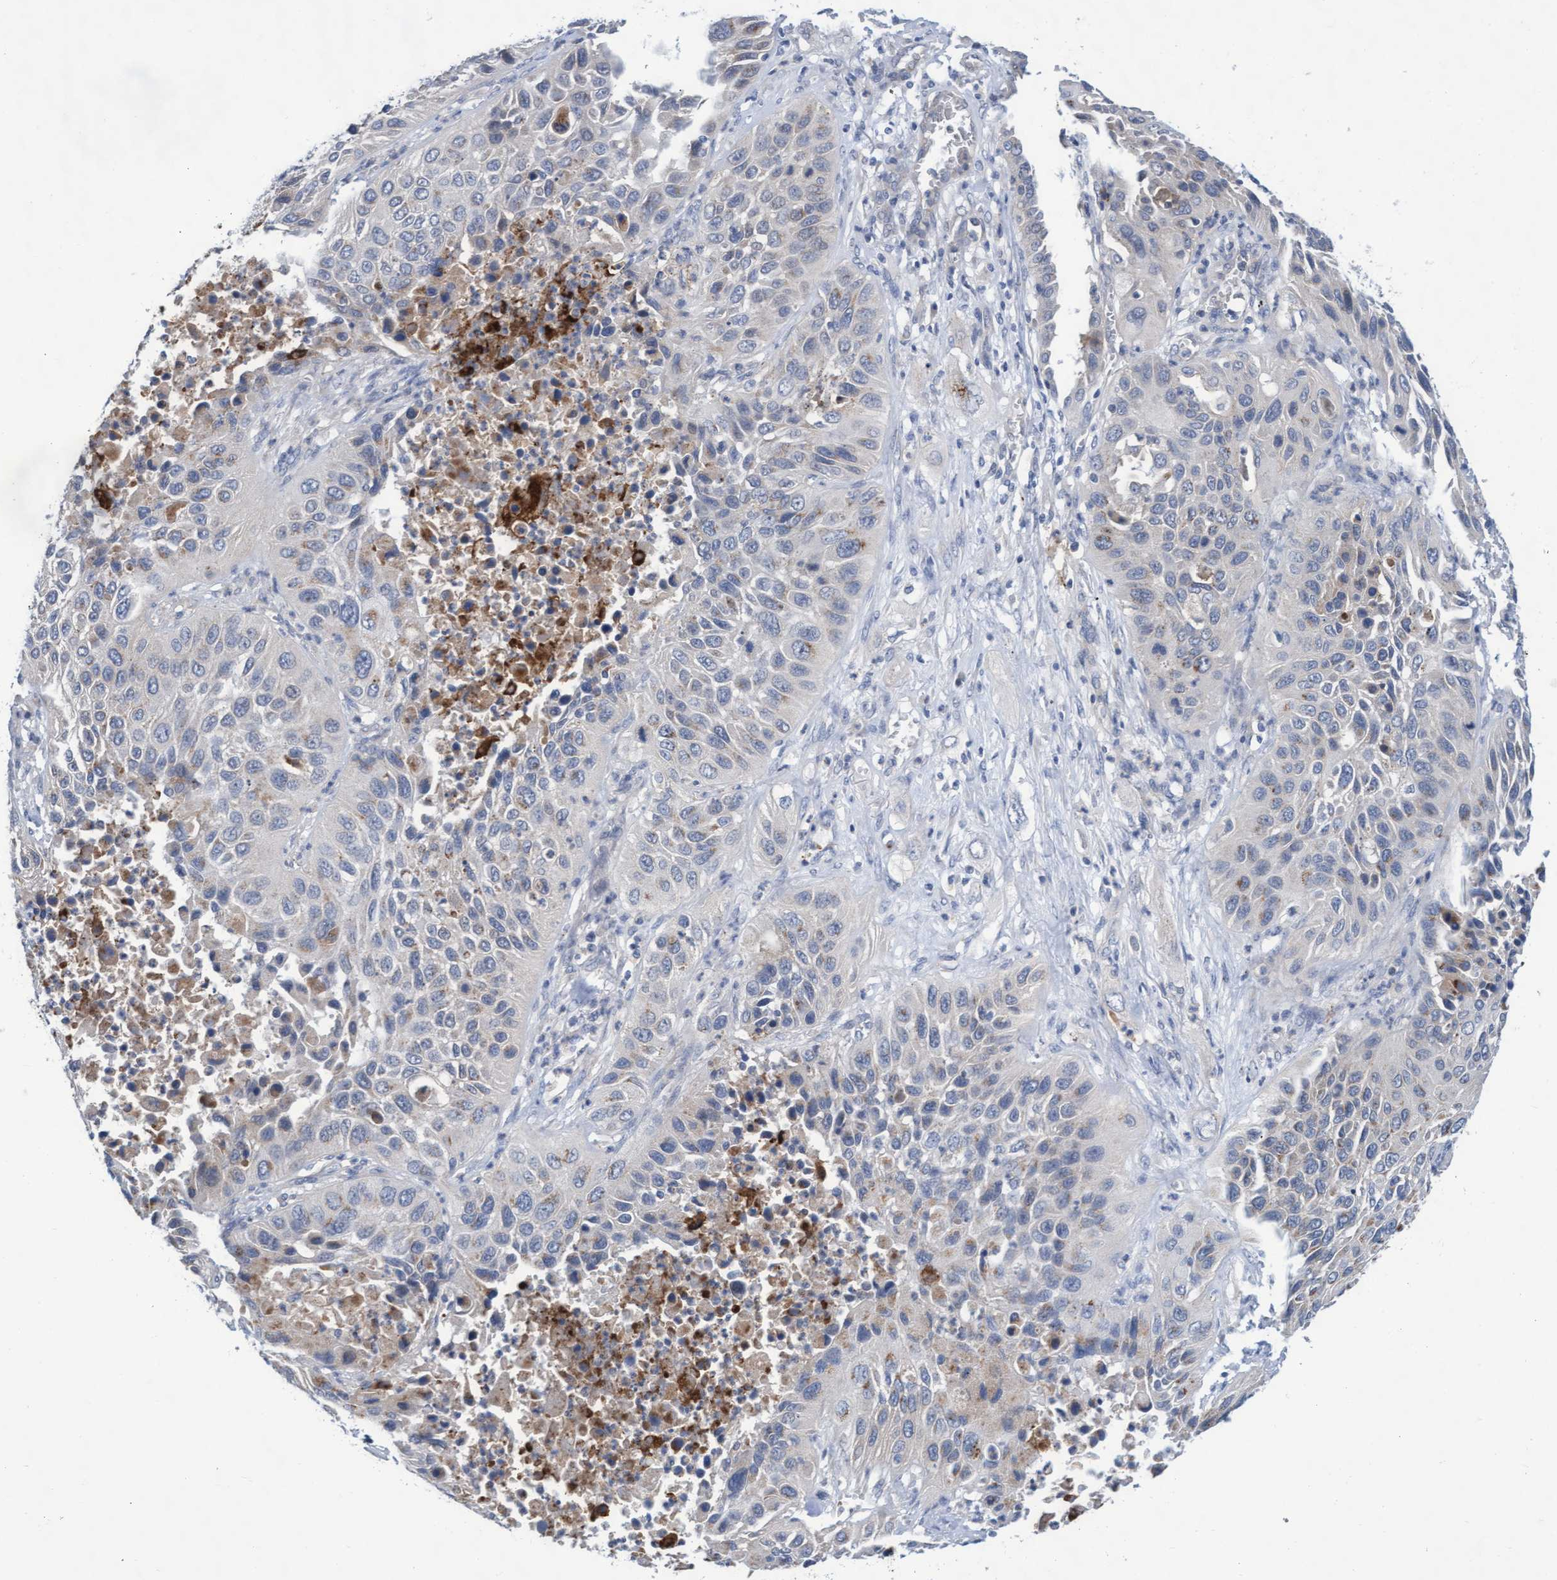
{"staining": {"intensity": "negative", "quantity": "none", "location": "none"}, "tissue": "lung cancer", "cell_type": "Tumor cells", "image_type": "cancer", "snomed": [{"axis": "morphology", "description": "Squamous cell carcinoma, NOS"}, {"axis": "topography", "description": "Lung"}], "caption": "Lung cancer (squamous cell carcinoma) stained for a protein using immunohistochemistry exhibits no staining tumor cells.", "gene": "ABCF2", "patient": {"sex": "female", "age": 76}}